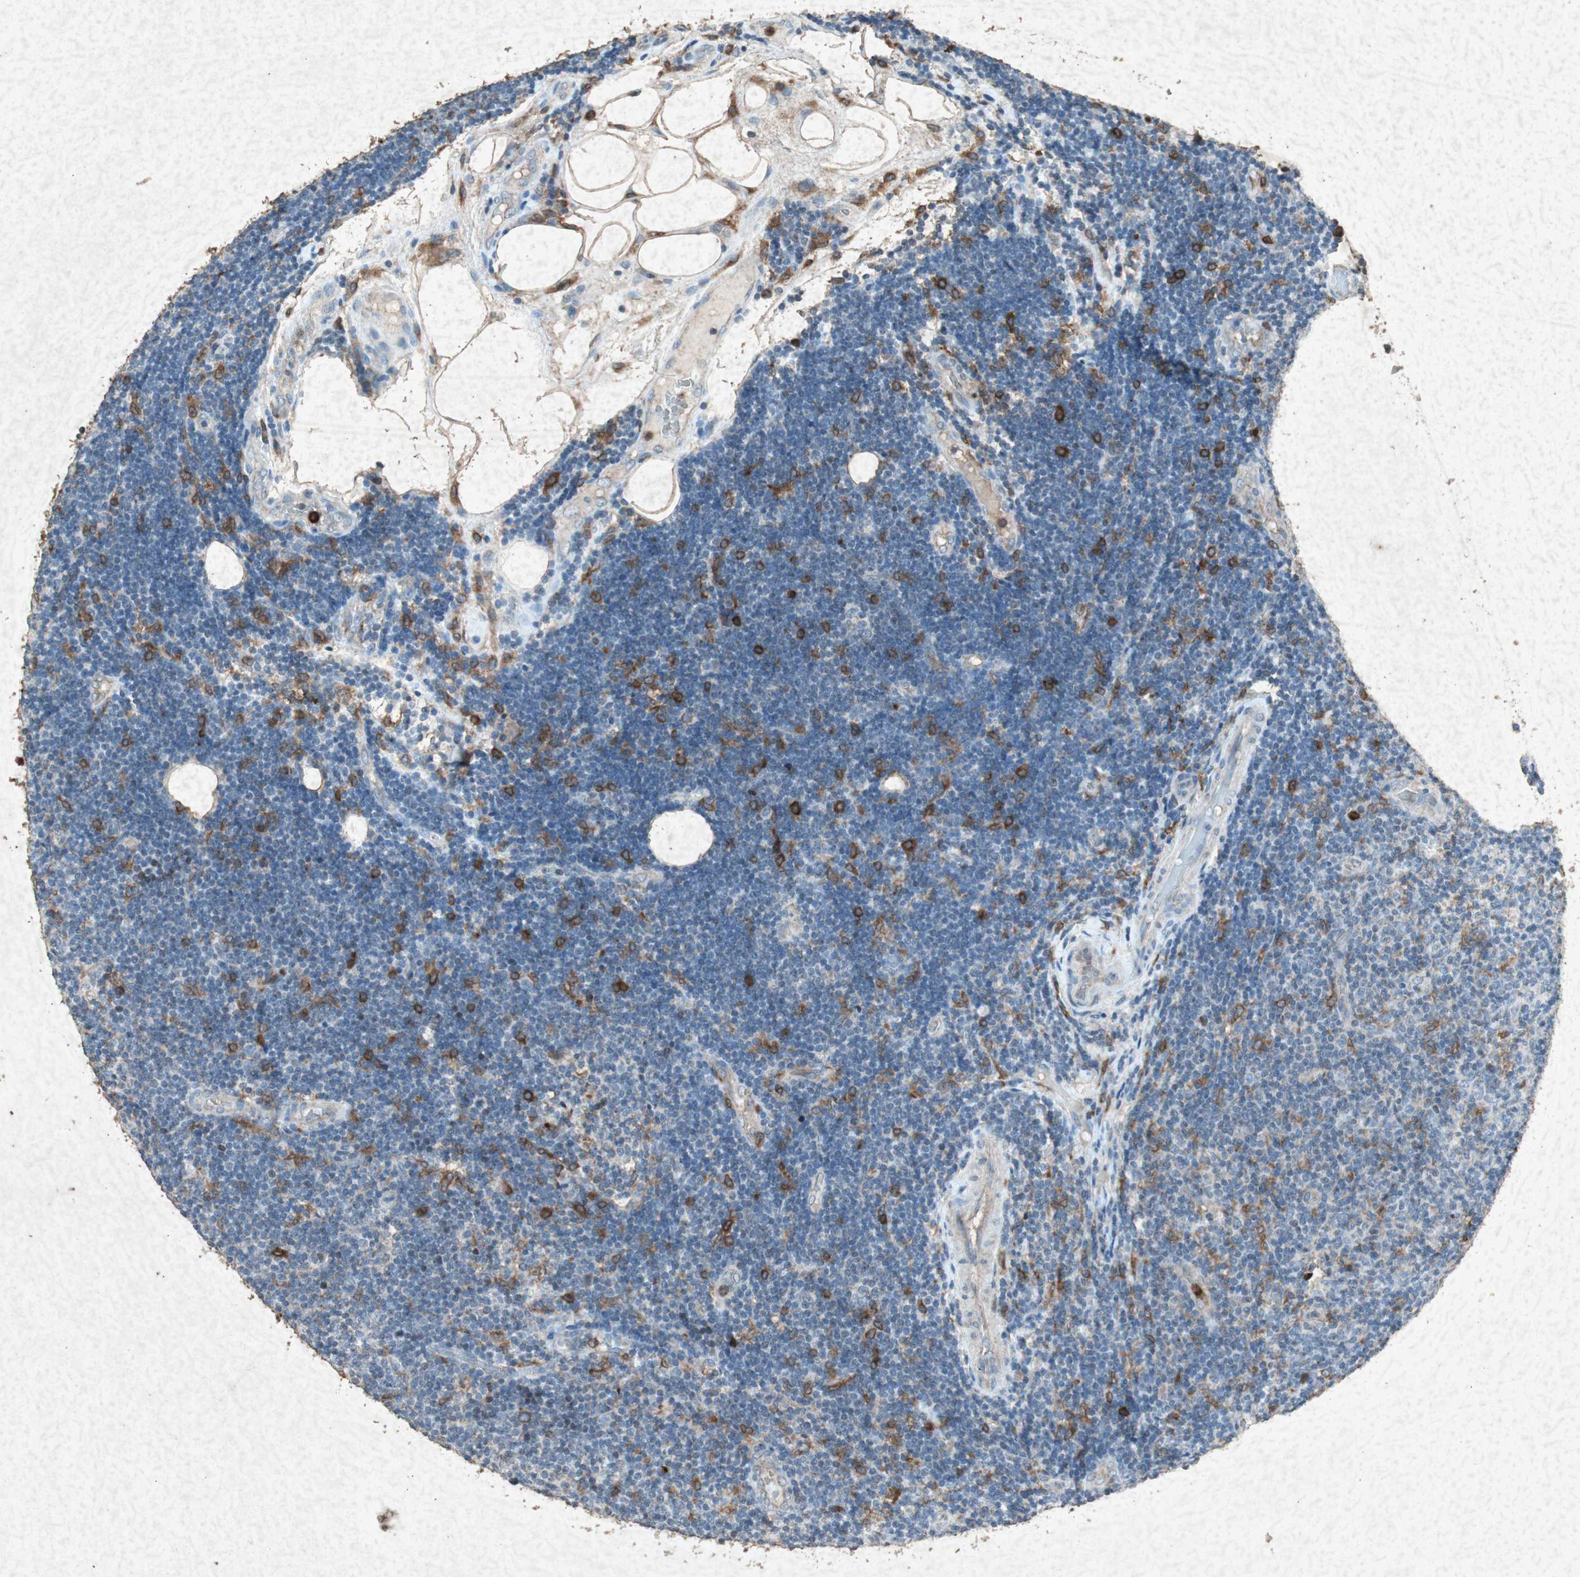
{"staining": {"intensity": "negative", "quantity": "none", "location": "none"}, "tissue": "lymphoma", "cell_type": "Tumor cells", "image_type": "cancer", "snomed": [{"axis": "morphology", "description": "Malignant lymphoma, non-Hodgkin's type, Low grade"}, {"axis": "topography", "description": "Lymph node"}], "caption": "Immunohistochemistry of human malignant lymphoma, non-Hodgkin's type (low-grade) exhibits no staining in tumor cells.", "gene": "TYROBP", "patient": {"sex": "male", "age": 83}}